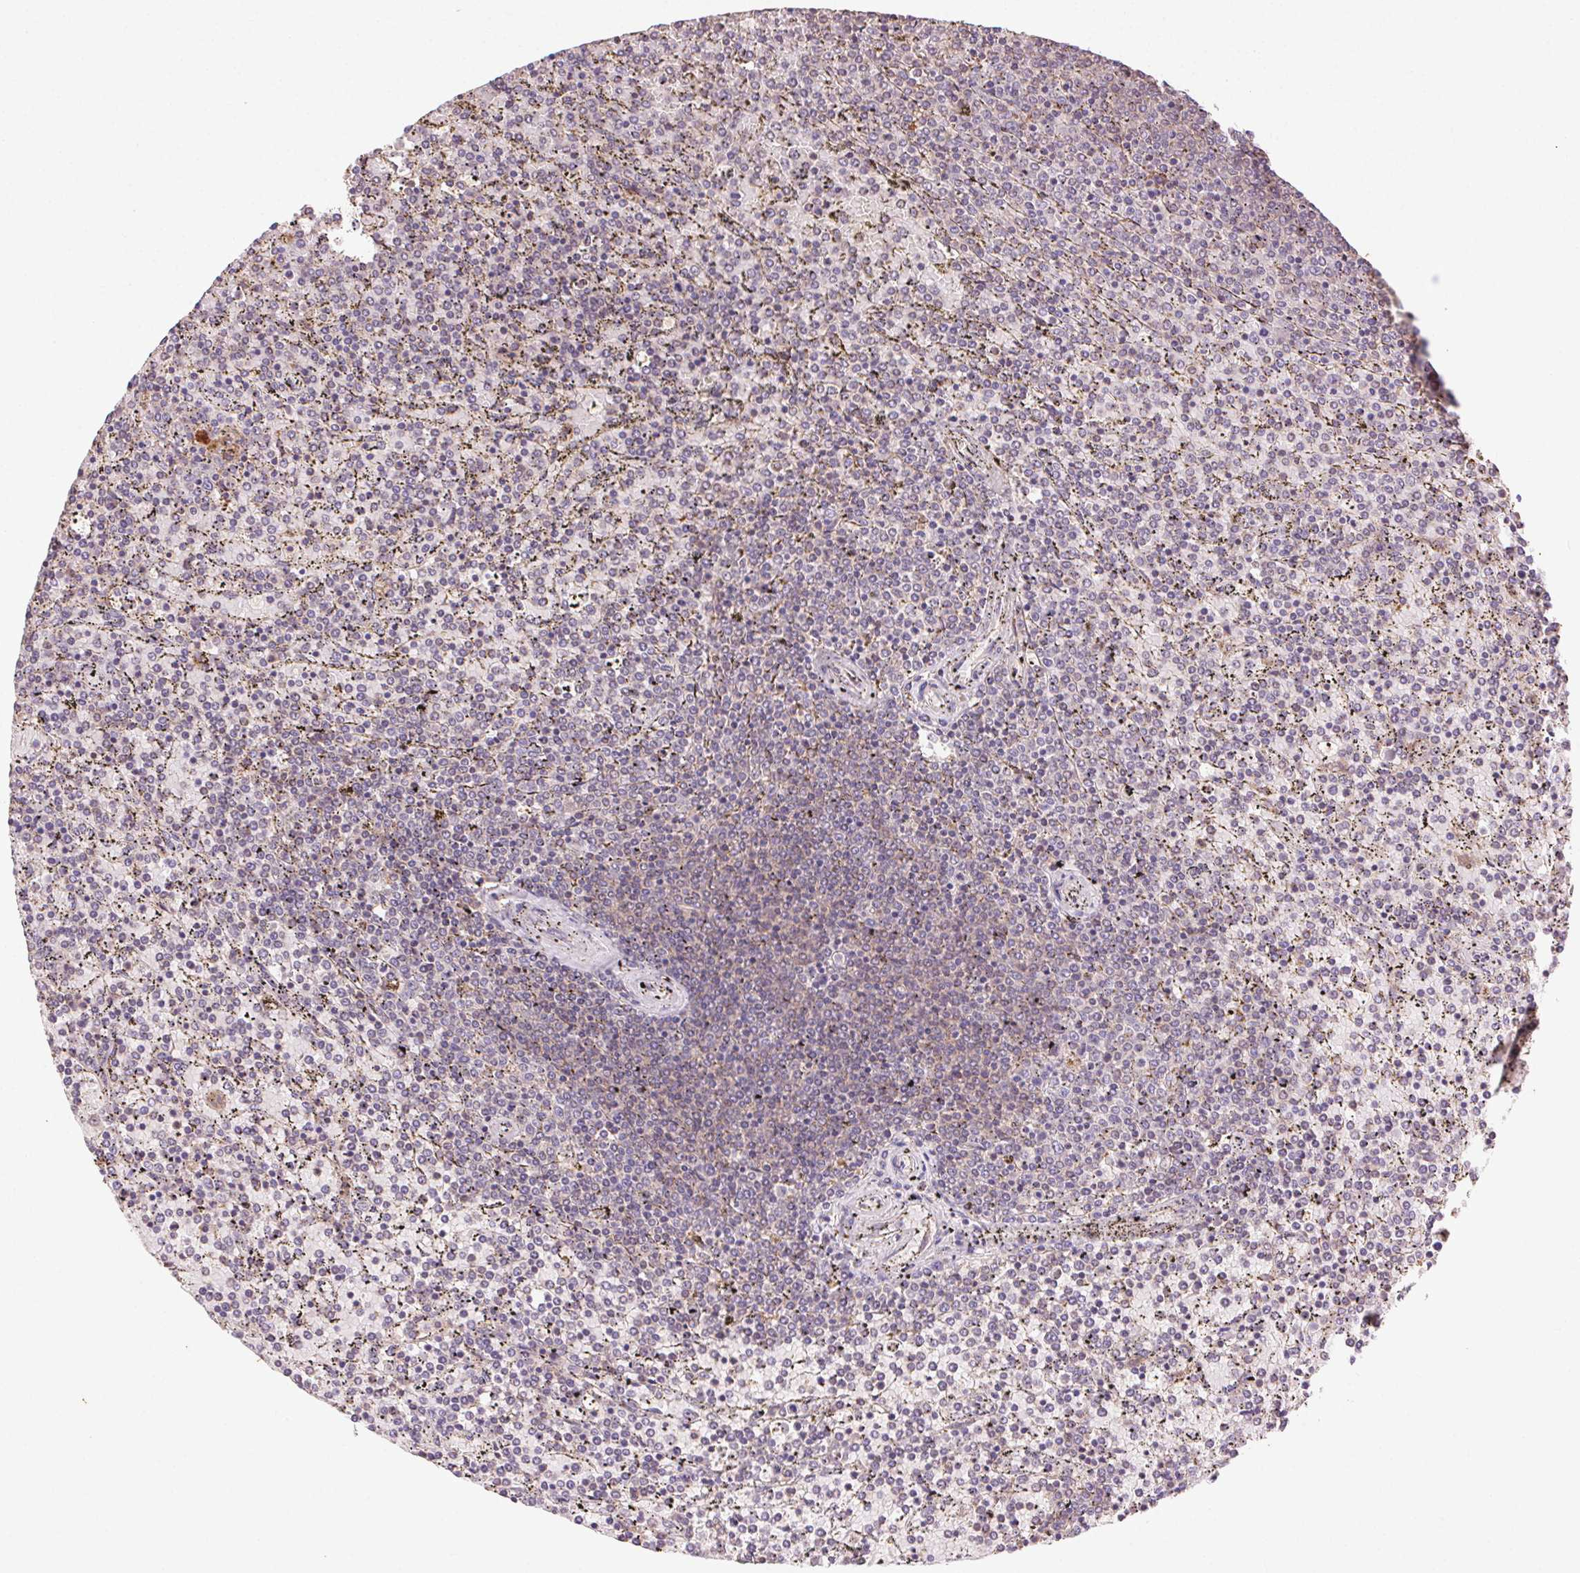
{"staining": {"intensity": "negative", "quantity": "none", "location": "none"}, "tissue": "lymphoma", "cell_type": "Tumor cells", "image_type": "cancer", "snomed": [{"axis": "morphology", "description": "Malignant lymphoma, non-Hodgkin's type, Low grade"}, {"axis": "topography", "description": "Spleen"}], "caption": "Photomicrograph shows no significant protein staining in tumor cells of lymphoma.", "gene": "FNBP1L", "patient": {"sex": "female", "age": 77}}